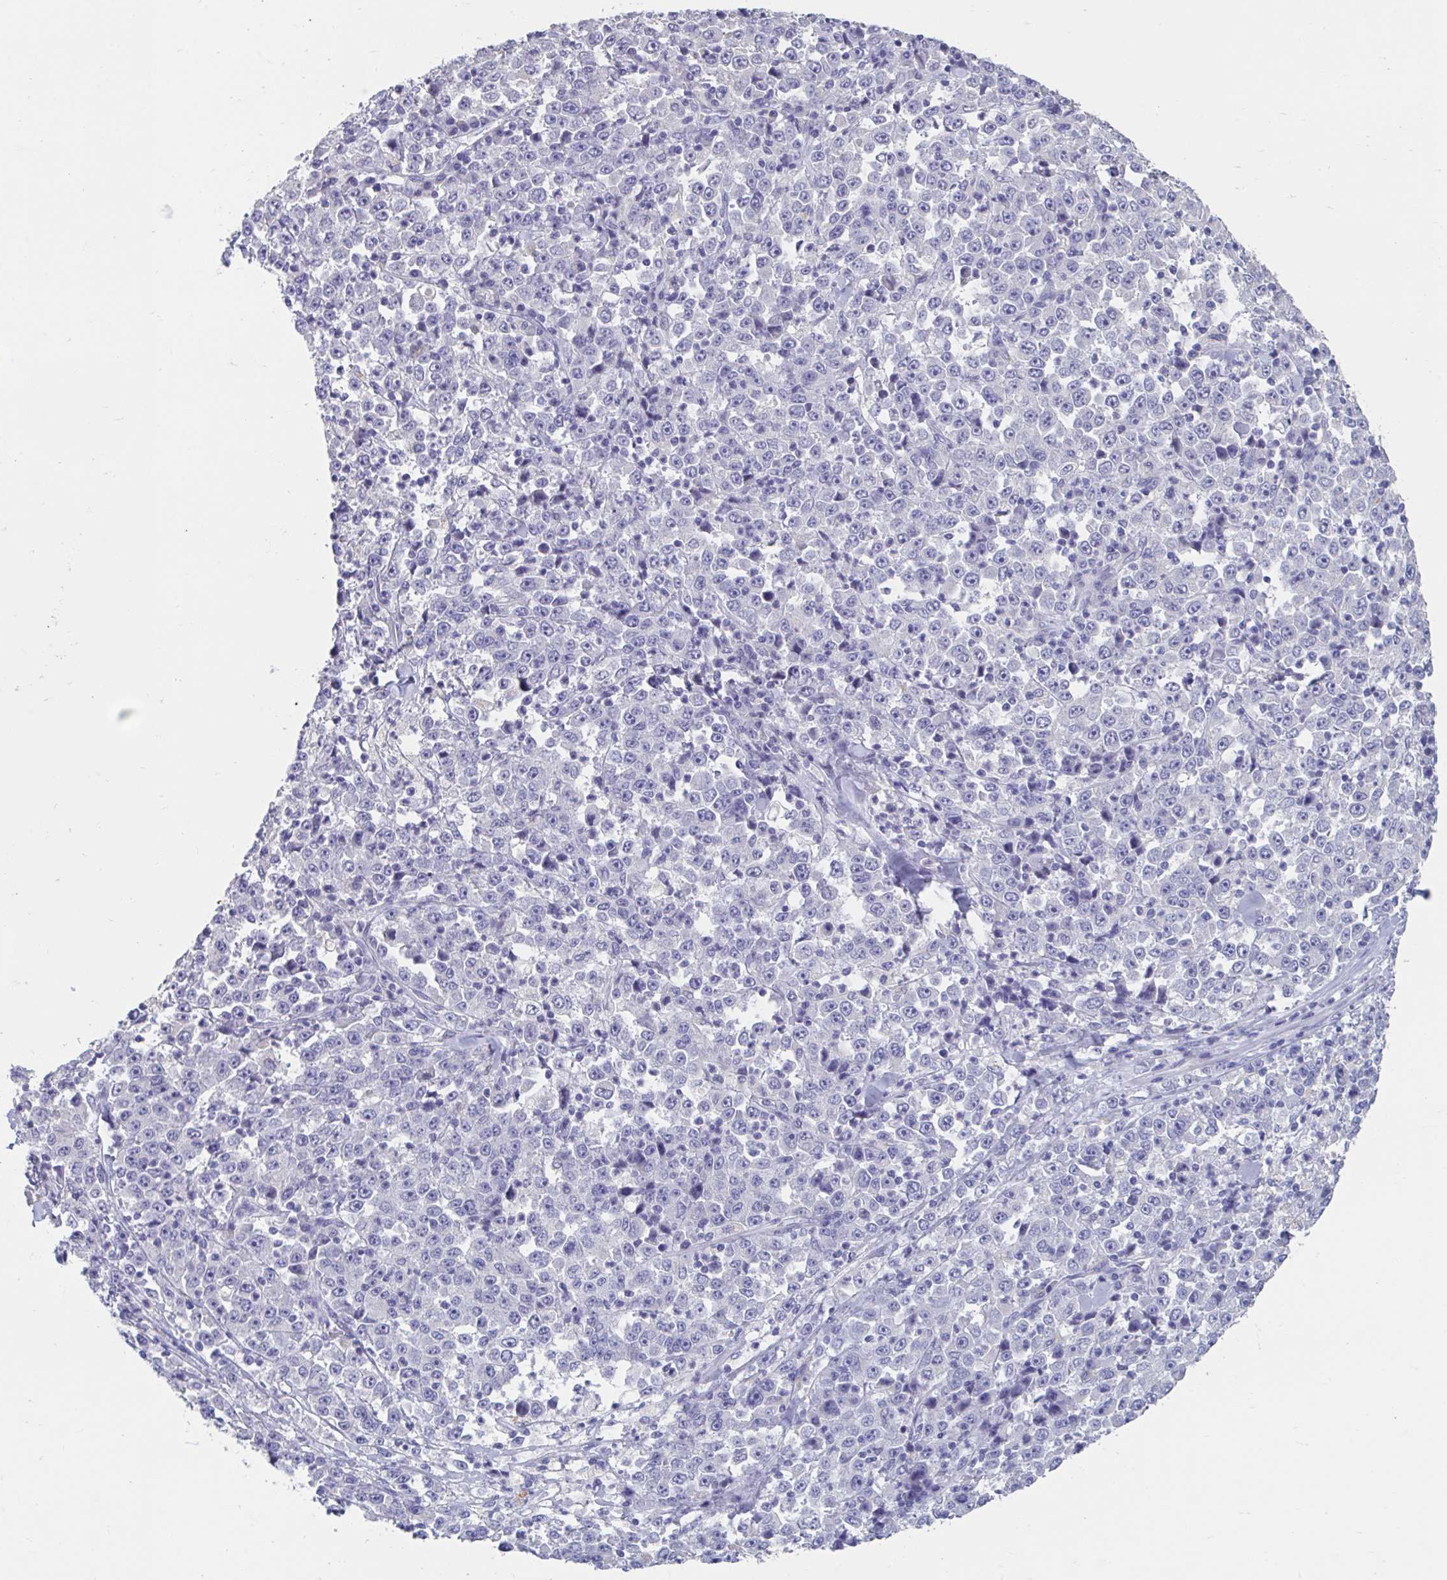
{"staining": {"intensity": "negative", "quantity": "none", "location": "none"}, "tissue": "stomach cancer", "cell_type": "Tumor cells", "image_type": "cancer", "snomed": [{"axis": "morphology", "description": "Normal tissue, NOS"}, {"axis": "morphology", "description": "Adenocarcinoma, NOS"}, {"axis": "topography", "description": "Stomach, upper"}, {"axis": "topography", "description": "Stomach"}], "caption": "Stomach adenocarcinoma was stained to show a protein in brown. There is no significant staining in tumor cells. (DAB (3,3'-diaminobenzidine) IHC visualized using brightfield microscopy, high magnification).", "gene": "GPR162", "patient": {"sex": "male", "age": 59}}